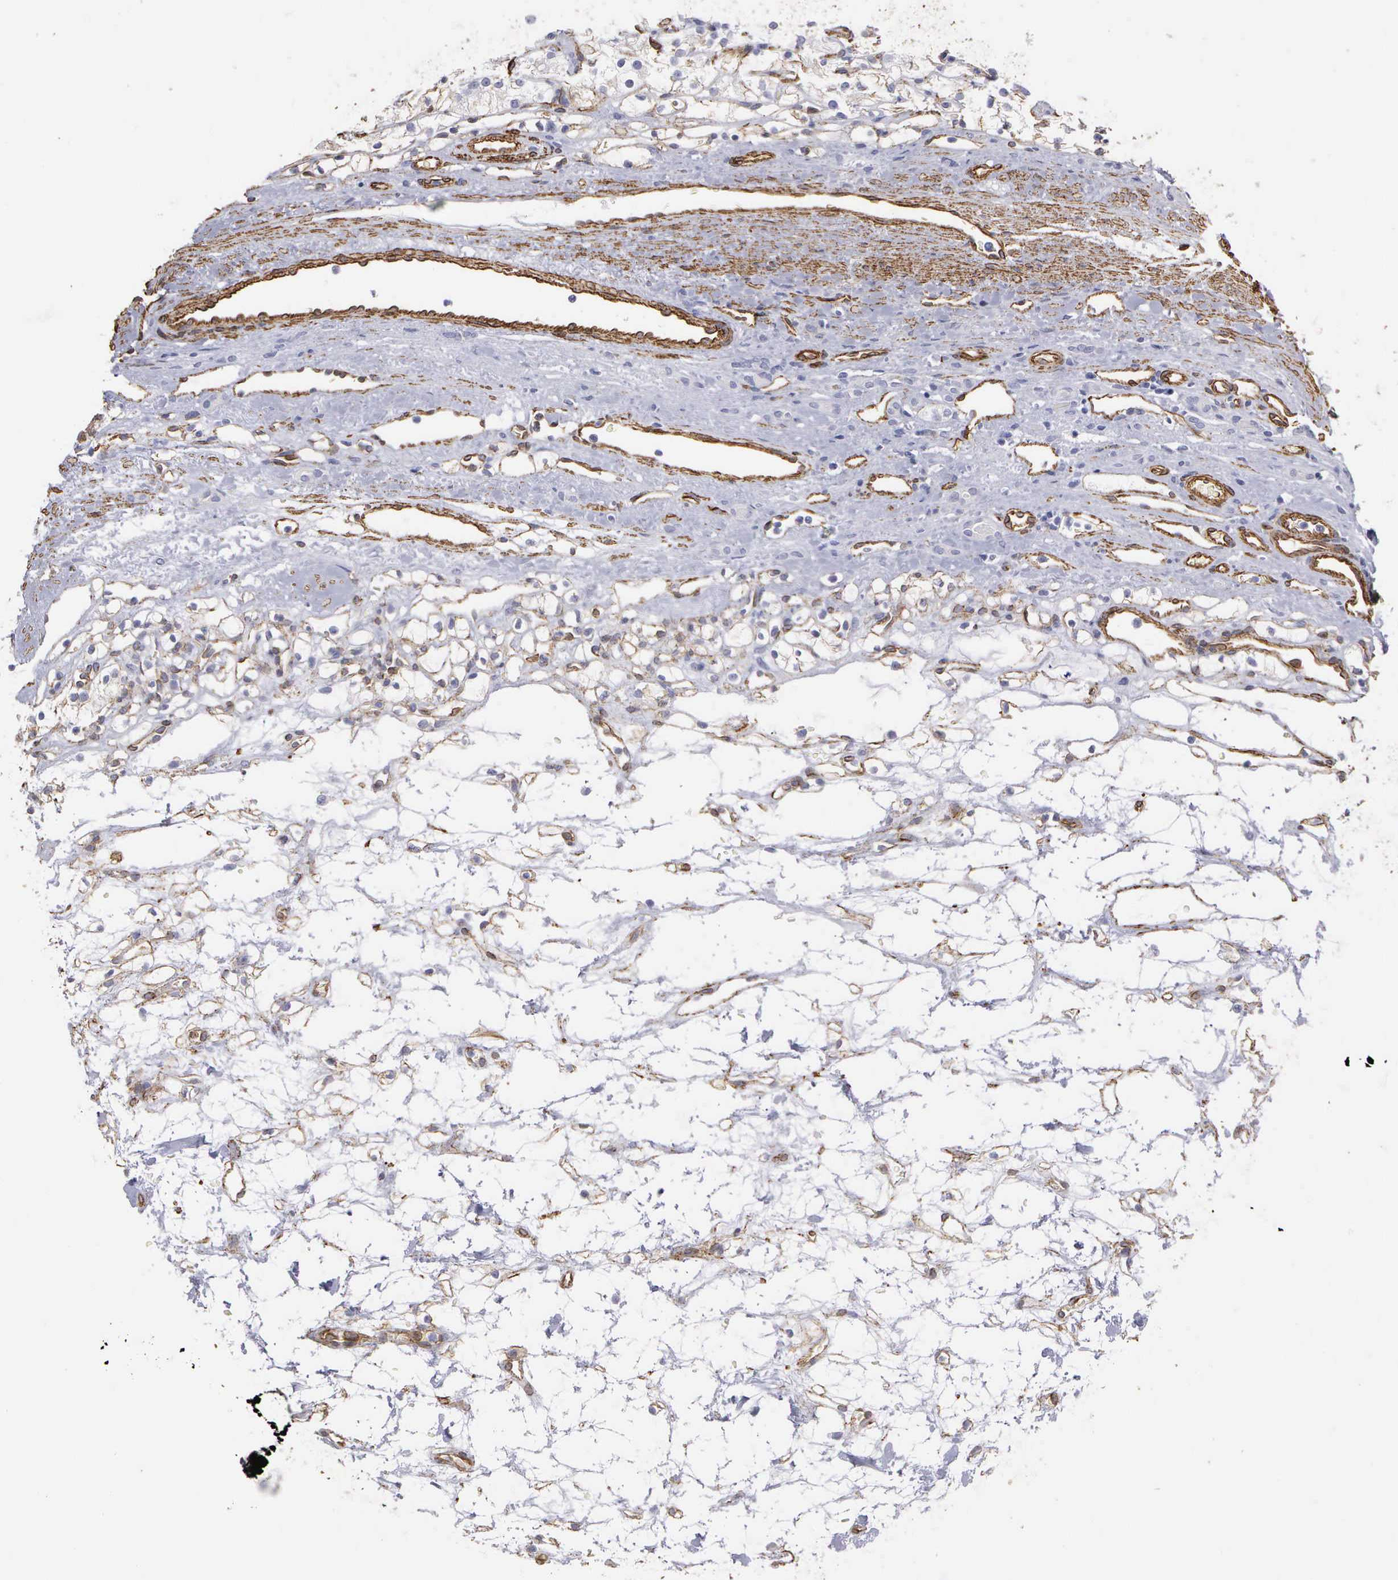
{"staining": {"intensity": "negative", "quantity": "none", "location": "none"}, "tissue": "renal cancer", "cell_type": "Tumor cells", "image_type": "cancer", "snomed": [{"axis": "morphology", "description": "Adenocarcinoma, NOS"}, {"axis": "topography", "description": "Kidney"}], "caption": "Tumor cells are negative for protein expression in human renal cancer (adenocarcinoma).", "gene": "MAGEB10", "patient": {"sex": "female", "age": 60}}